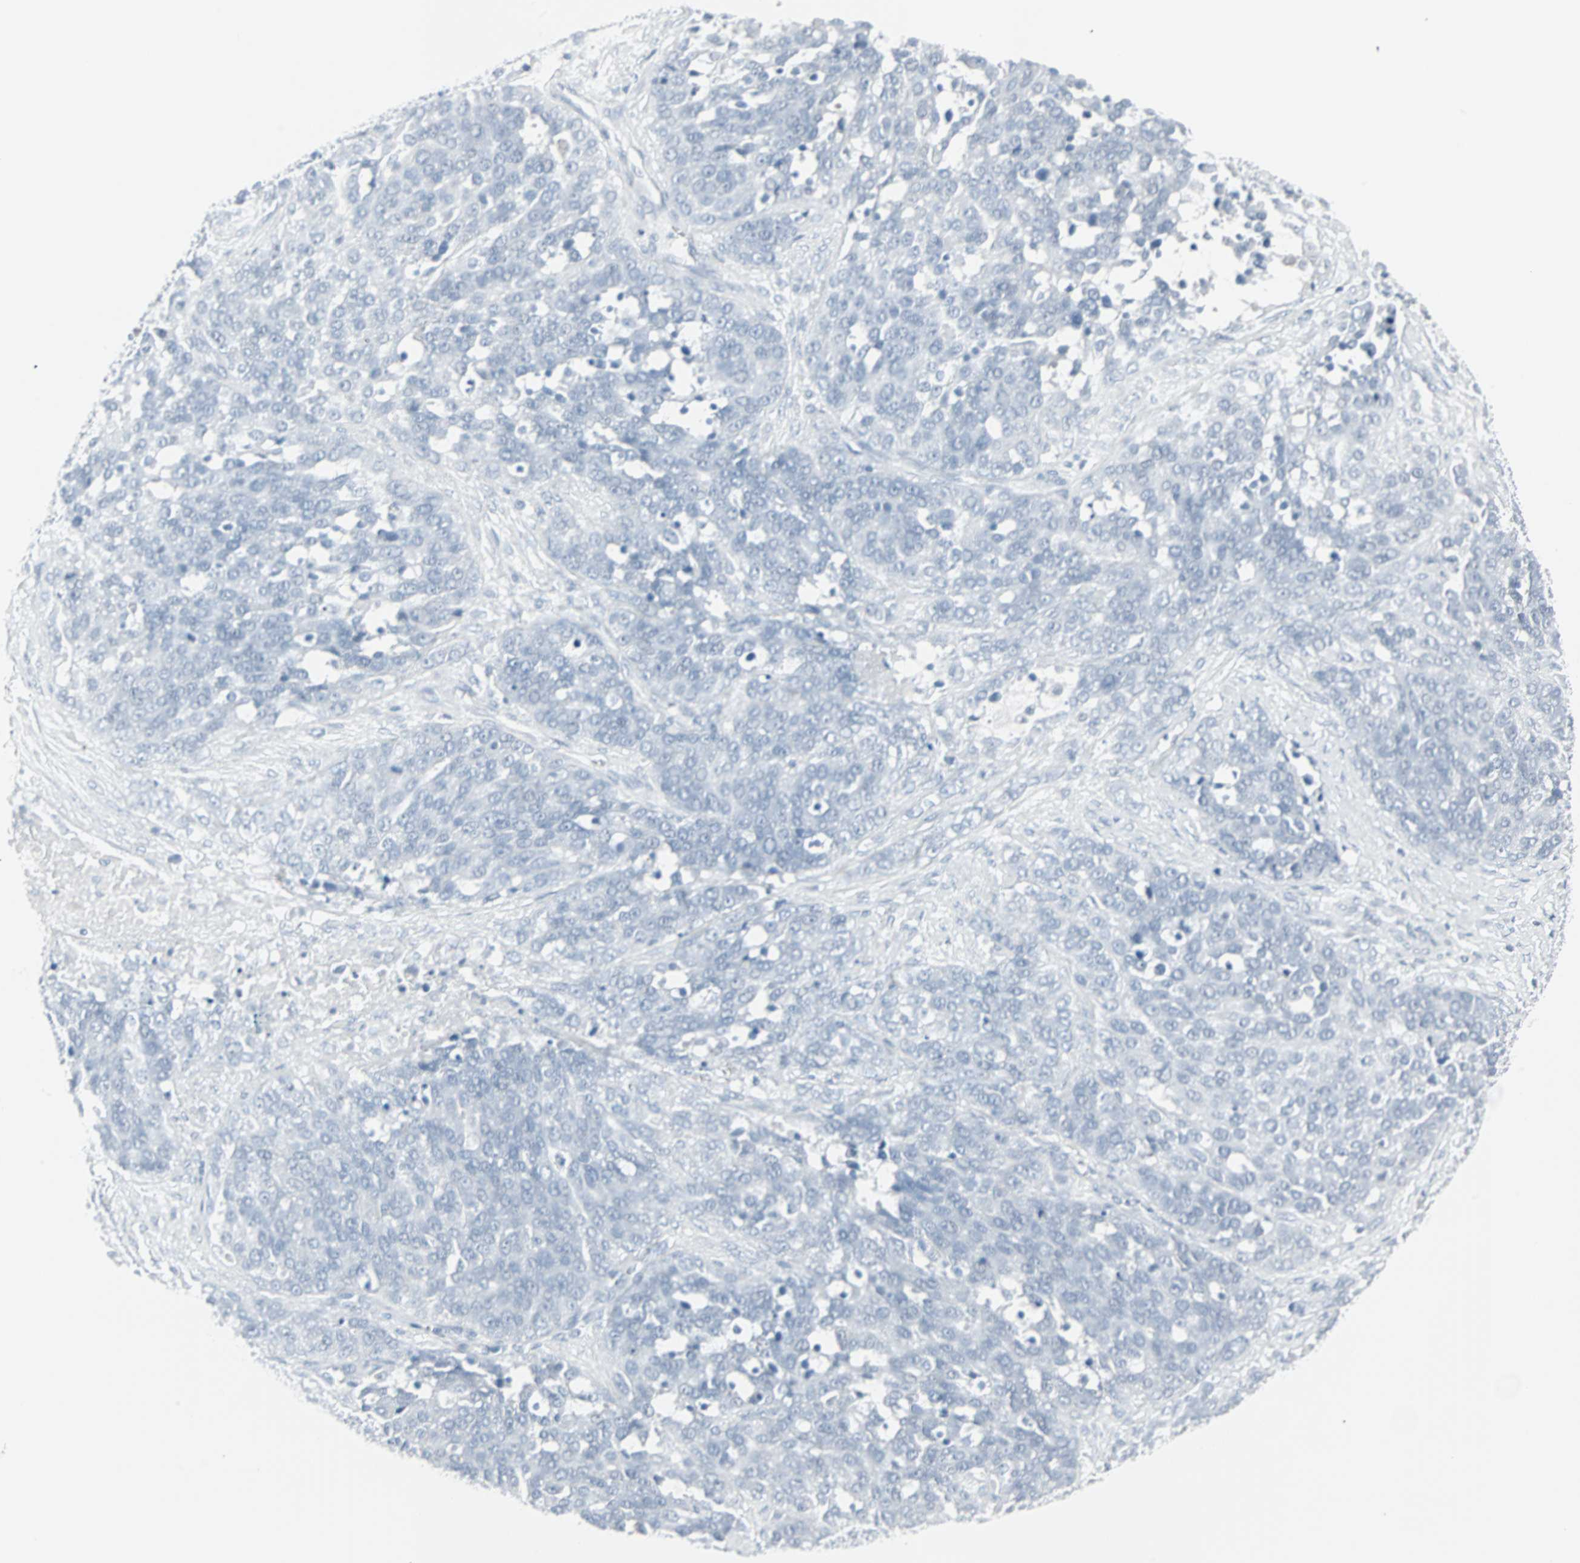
{"staining": {"intensity": "negative", "quantity": "none", "location": "none"}, "tissue": "ovarian cancer", "cell_type": "Tumor cells", "image_type": "cancer", "snomed": [{"axis": "morphology", "description": "Cystadenocarcinoma, serous, NOS"}, {"axis": "topography", "description": "Ovary"}], "caption": "This is an immunohistochemistry (IHC) image of human serous cystadenocarcinoma (ovarian). There is no staining in tumor cells.", "gene": "LANCL3", "patient": {"sex": "female", "age": 44}}